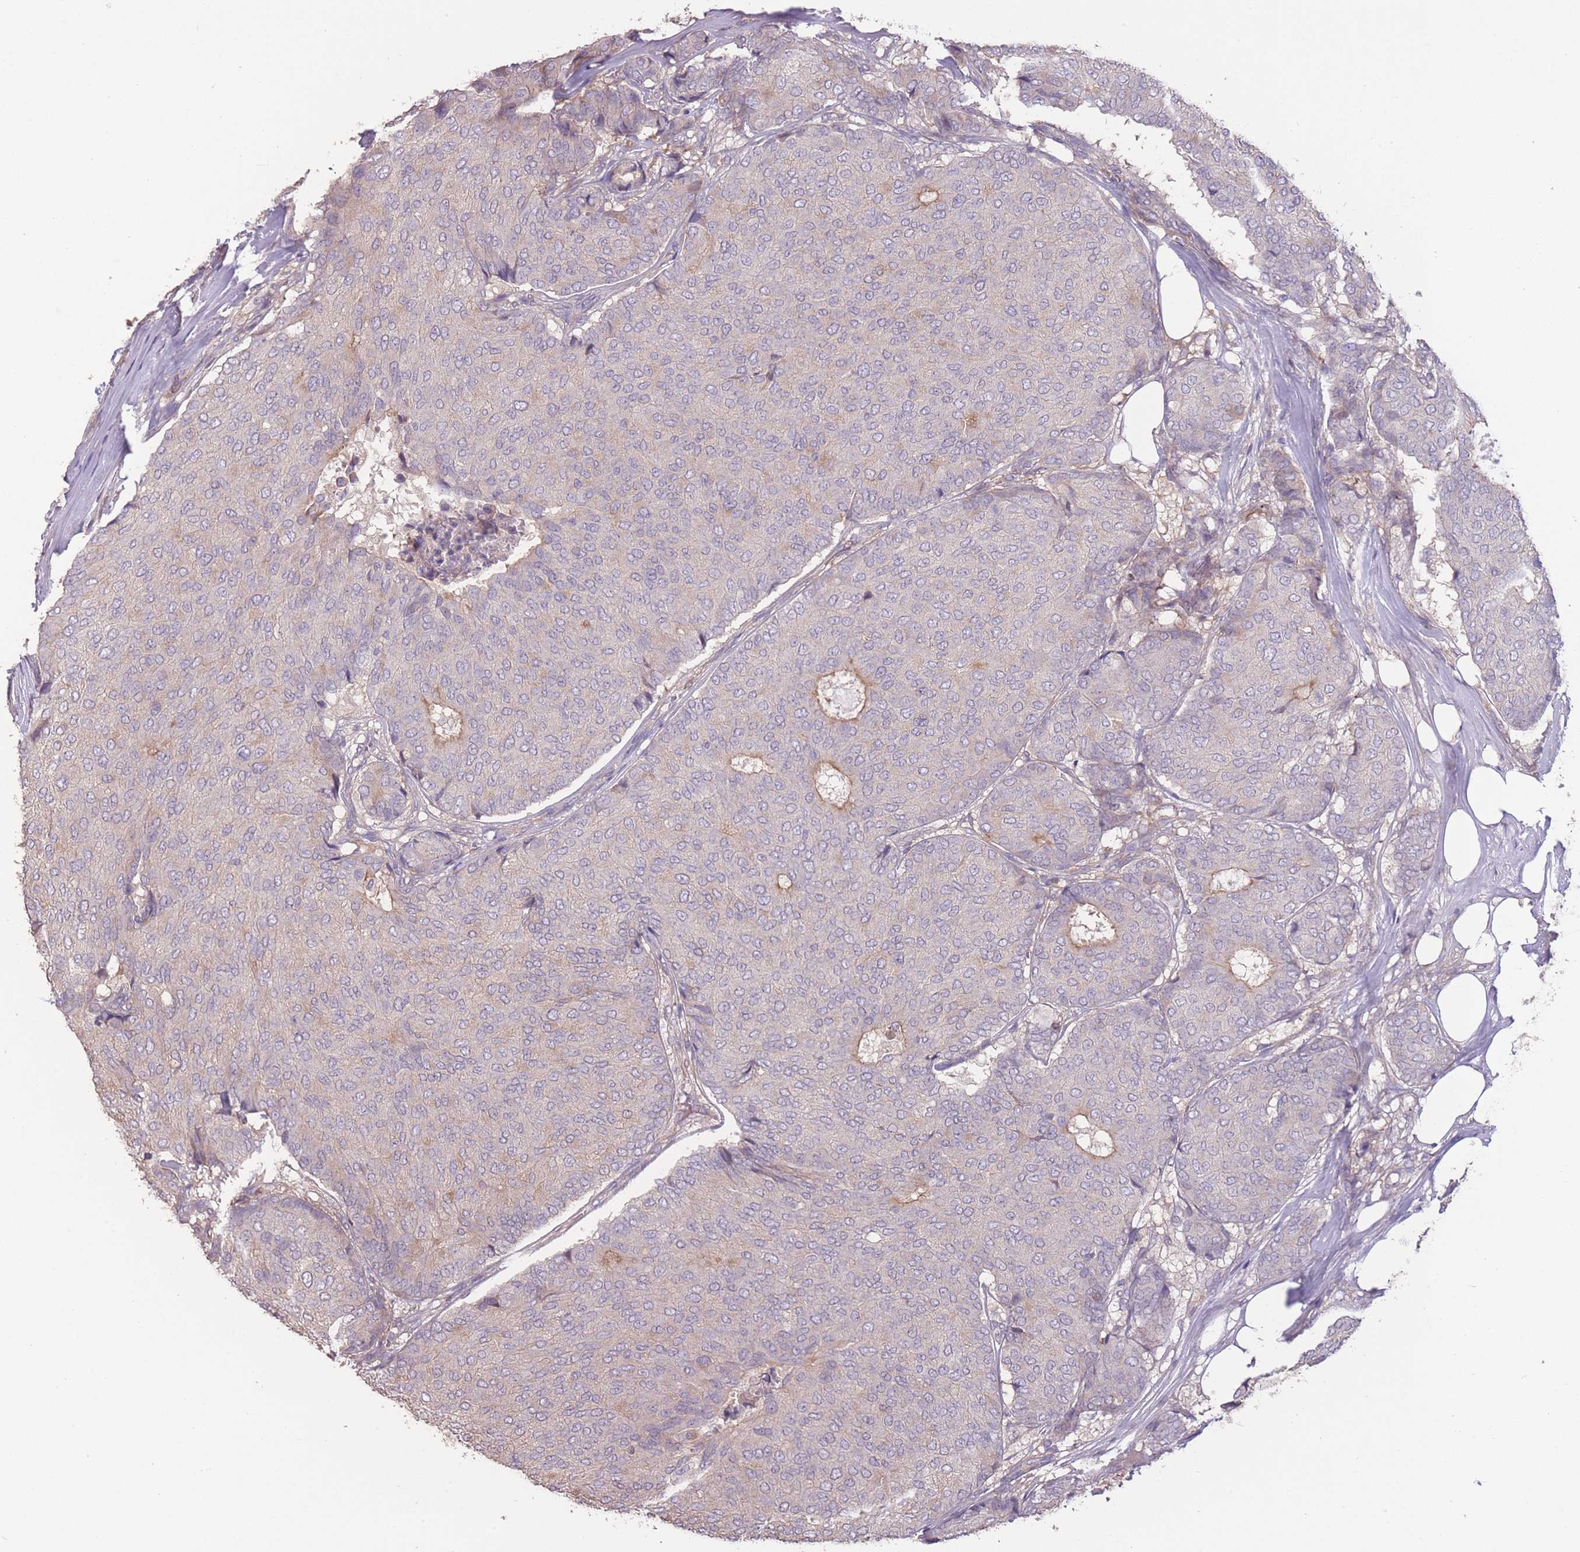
{"staining": {"intensity": "negative", "quantity": "none", "location": "none"}, "tissue": "breast cancer", "cell_type": "Tumor cells", "image_type": "cancer", "snomed": [{"axis": "morphology", "description": "Duct carcinoma"}, {"axis": "topography", "description": "Breast"}], "caption": "Photomicrograph shows no protein positivity in tumor cells of breast invasive ductal carcinoma tissue.", "gene": "RSPH10B", "patient": {"sex": "female", "age": 75}}